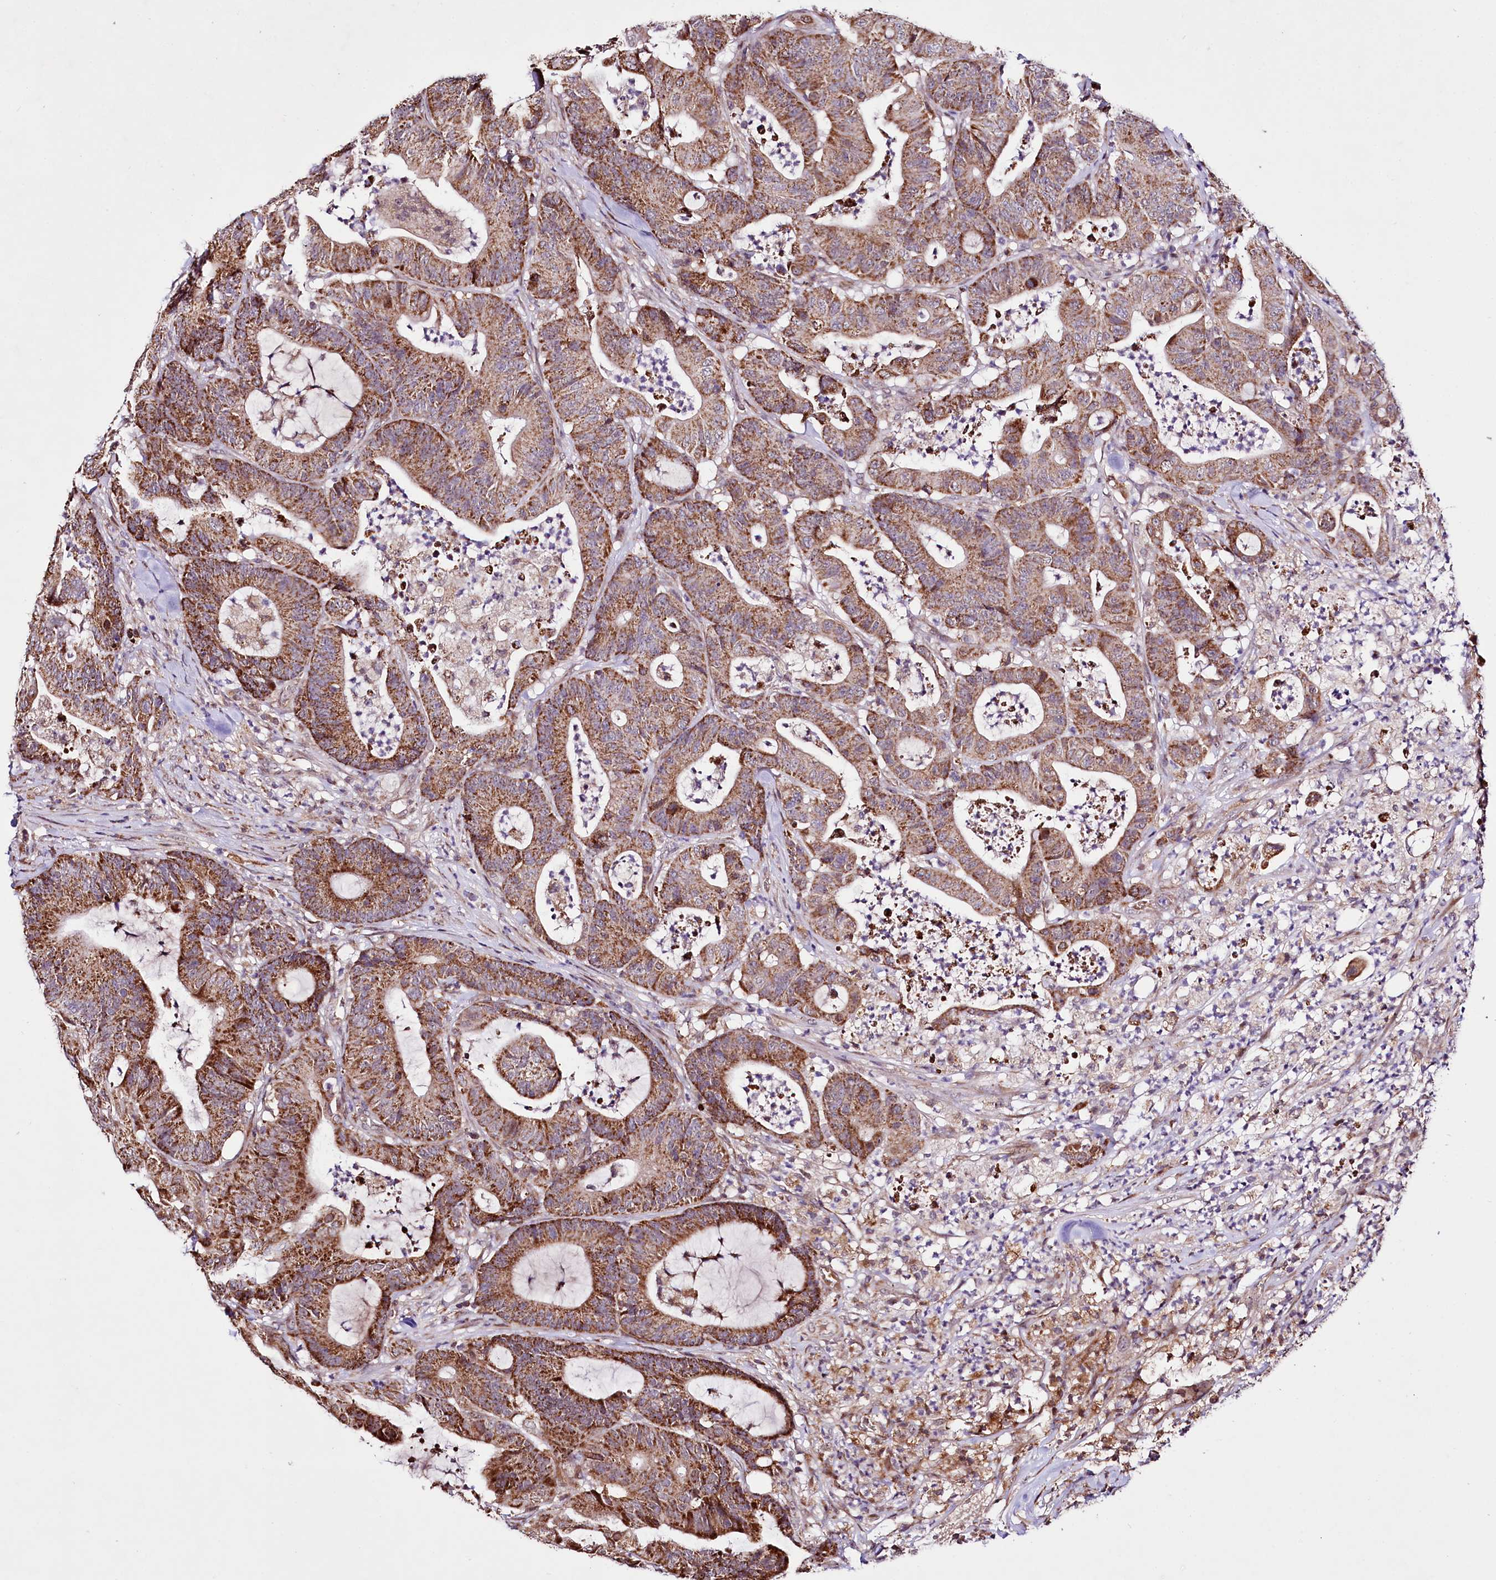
{"staining": {"intensity": "moderate", "quantity": ">75%", "location": "cytoplasmic/membranous"}, "tissue": "colorectal cancer", "cell_type": "Tumor cells", "image_type": "cancer", "snomed": [{"axis": "morphology", "description": "Adenocarcinoma, NOS"}, {"axis": "topography", "description": "Colon"}], "caption": "Immunohistochemistry image of neoplastic tissue: human adenocarcinoma (colorectal) stained using immunohistochemistry (IHC) shows medium levels of moderate protein expression localized specifically in the cytoplasmic/membranous of tumor cells, appearing as a cytoplasmic/membranous brown color.", "gene": "ST7", "patient": {"sex": "female", "age": 84}}